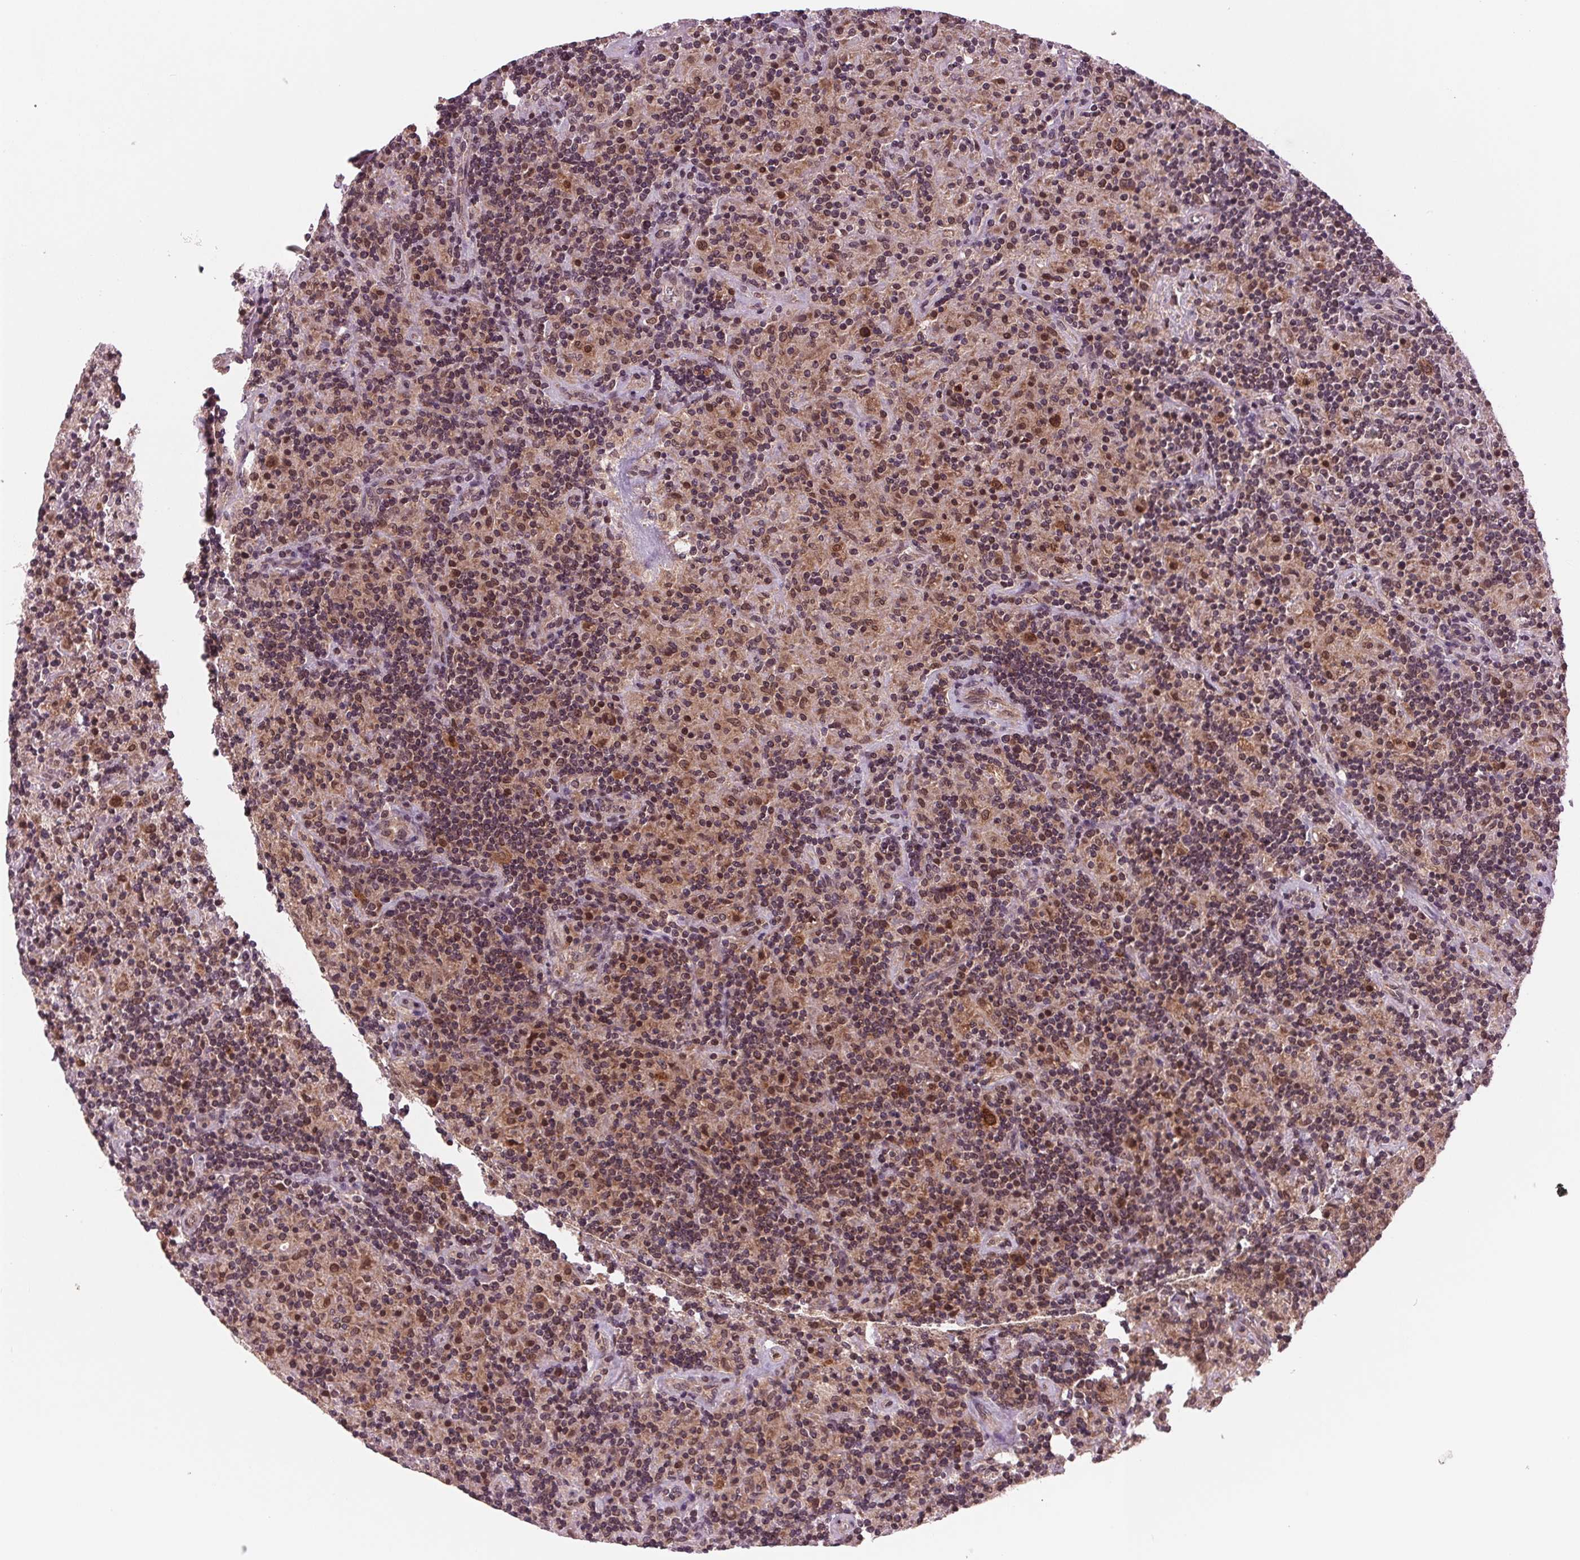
{"staining": {"intensity": "strong", "quantity": ">75%", "location": "cytoplasmic/membranous"}, "tissue": "lymphoma", "cell_type": "Tumor cells", "image_type": "cancer", "snomed": [{"axis": "morphology", "description": "Hodgkin's disease, NOS"}, {"axis": "topography", "description": "Lymph node"}], "caption": "A brown stain shows strong cytoplasmic/membranous positivity of a protein in human lymphoma tumor cells.", "gene": "STAT3", "patient": {"sex": "male", "age": 70}}